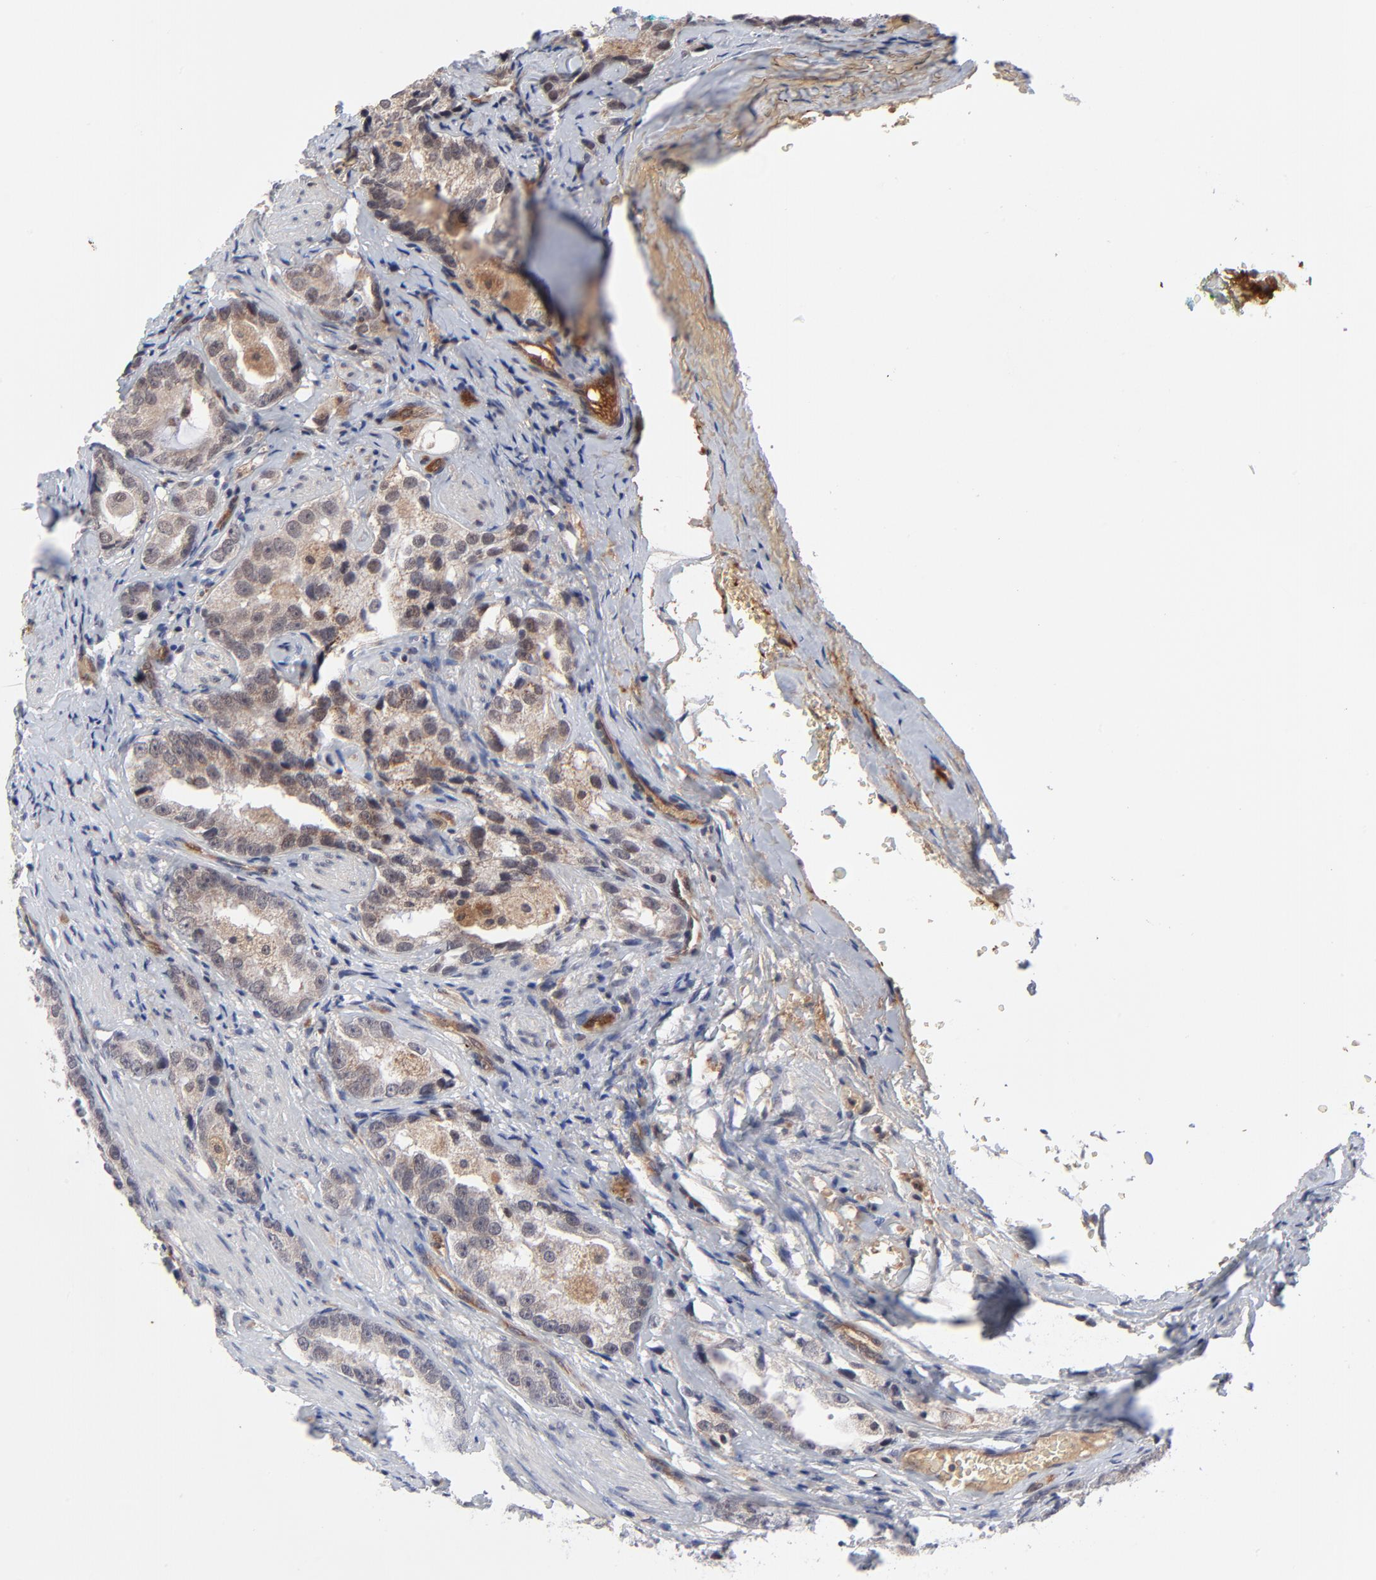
{"staining": {"intensity": "weak", "quantity": ">75%", "location": "cytoplasmic/membranous"}, "tissue": "prostate cancer", "cell_type": "Tumor cells", "image_type": "cancer", "snomed": [{"axis": "morphology", "description": "Adenocarcinoma, High grade"}, {"axis": "topography", "description": "Prostate"}], "caption": "Immunohistochemistry (IHC) image of neoplastic tissue: human adenocarcinoma (high-grade) (prostate) stained using IHC shows low levels of weak protein expression localized specifically in the cytoplasmic/membranous of tumor cells, appearing as a cytoplasmic/membranous brown color.", "gene": "CASP10", "patient": {"sex": "male", "age": 63}}